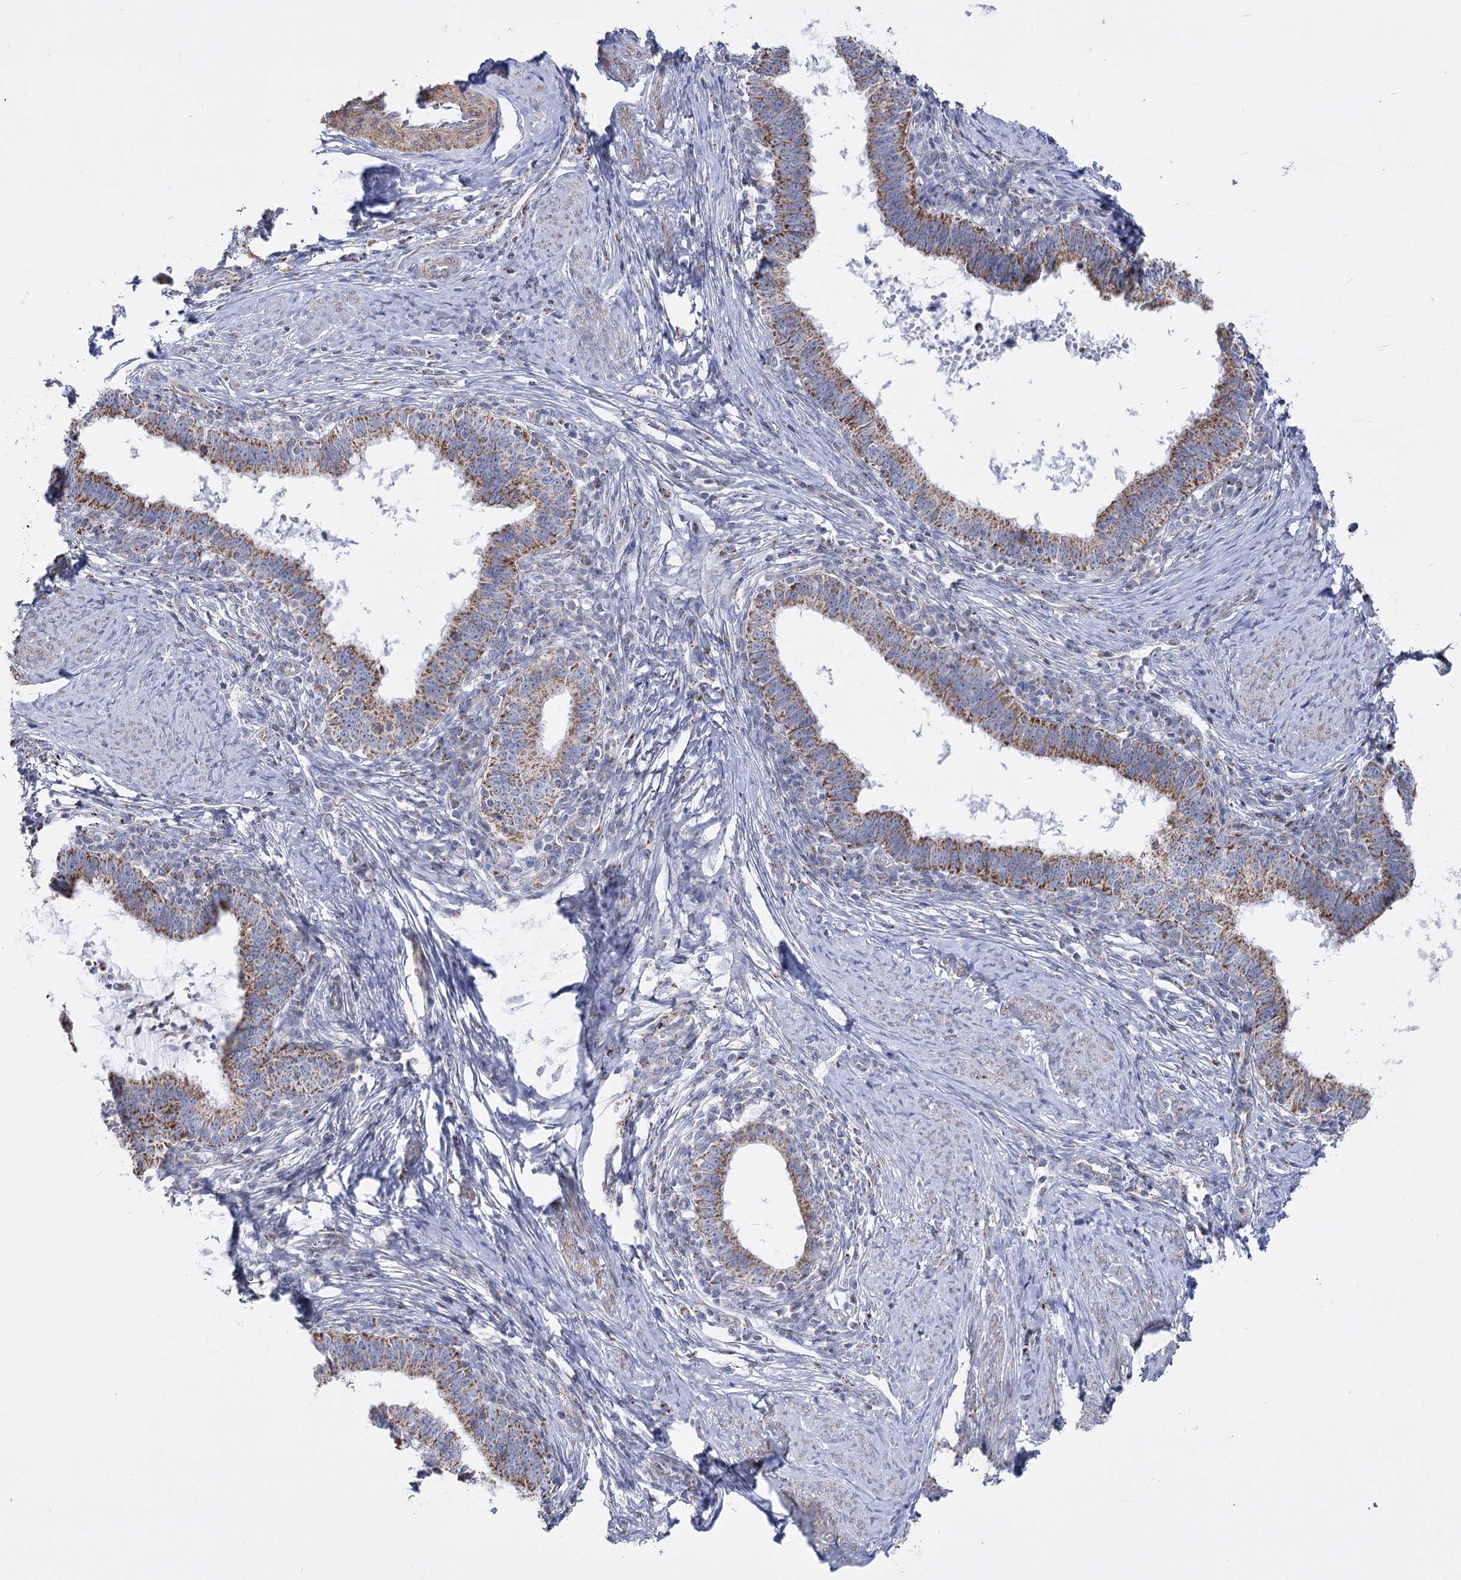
{"staining": {"intensity": "moderate", "quantity": ">75%", "location": "cytoplasmic/membranous"}, "tissue": "cervical cancer", "cell_type": "Tumor cells", "image_type": "cancer", "snomed": [{"axis": "morphology", "description": "Adenocarcinoma, NOS"}, {"axis": "topography", "description": "Cervix"}], "caption": "Approximately >75% of tumor cells in cervical cancer exhibit moderate cytoplasmic/membranous protein expression as visualized by brown immunohistochemical staining.", "gene": "PDHB", "patient": {"sex": "female", "age": 36}}